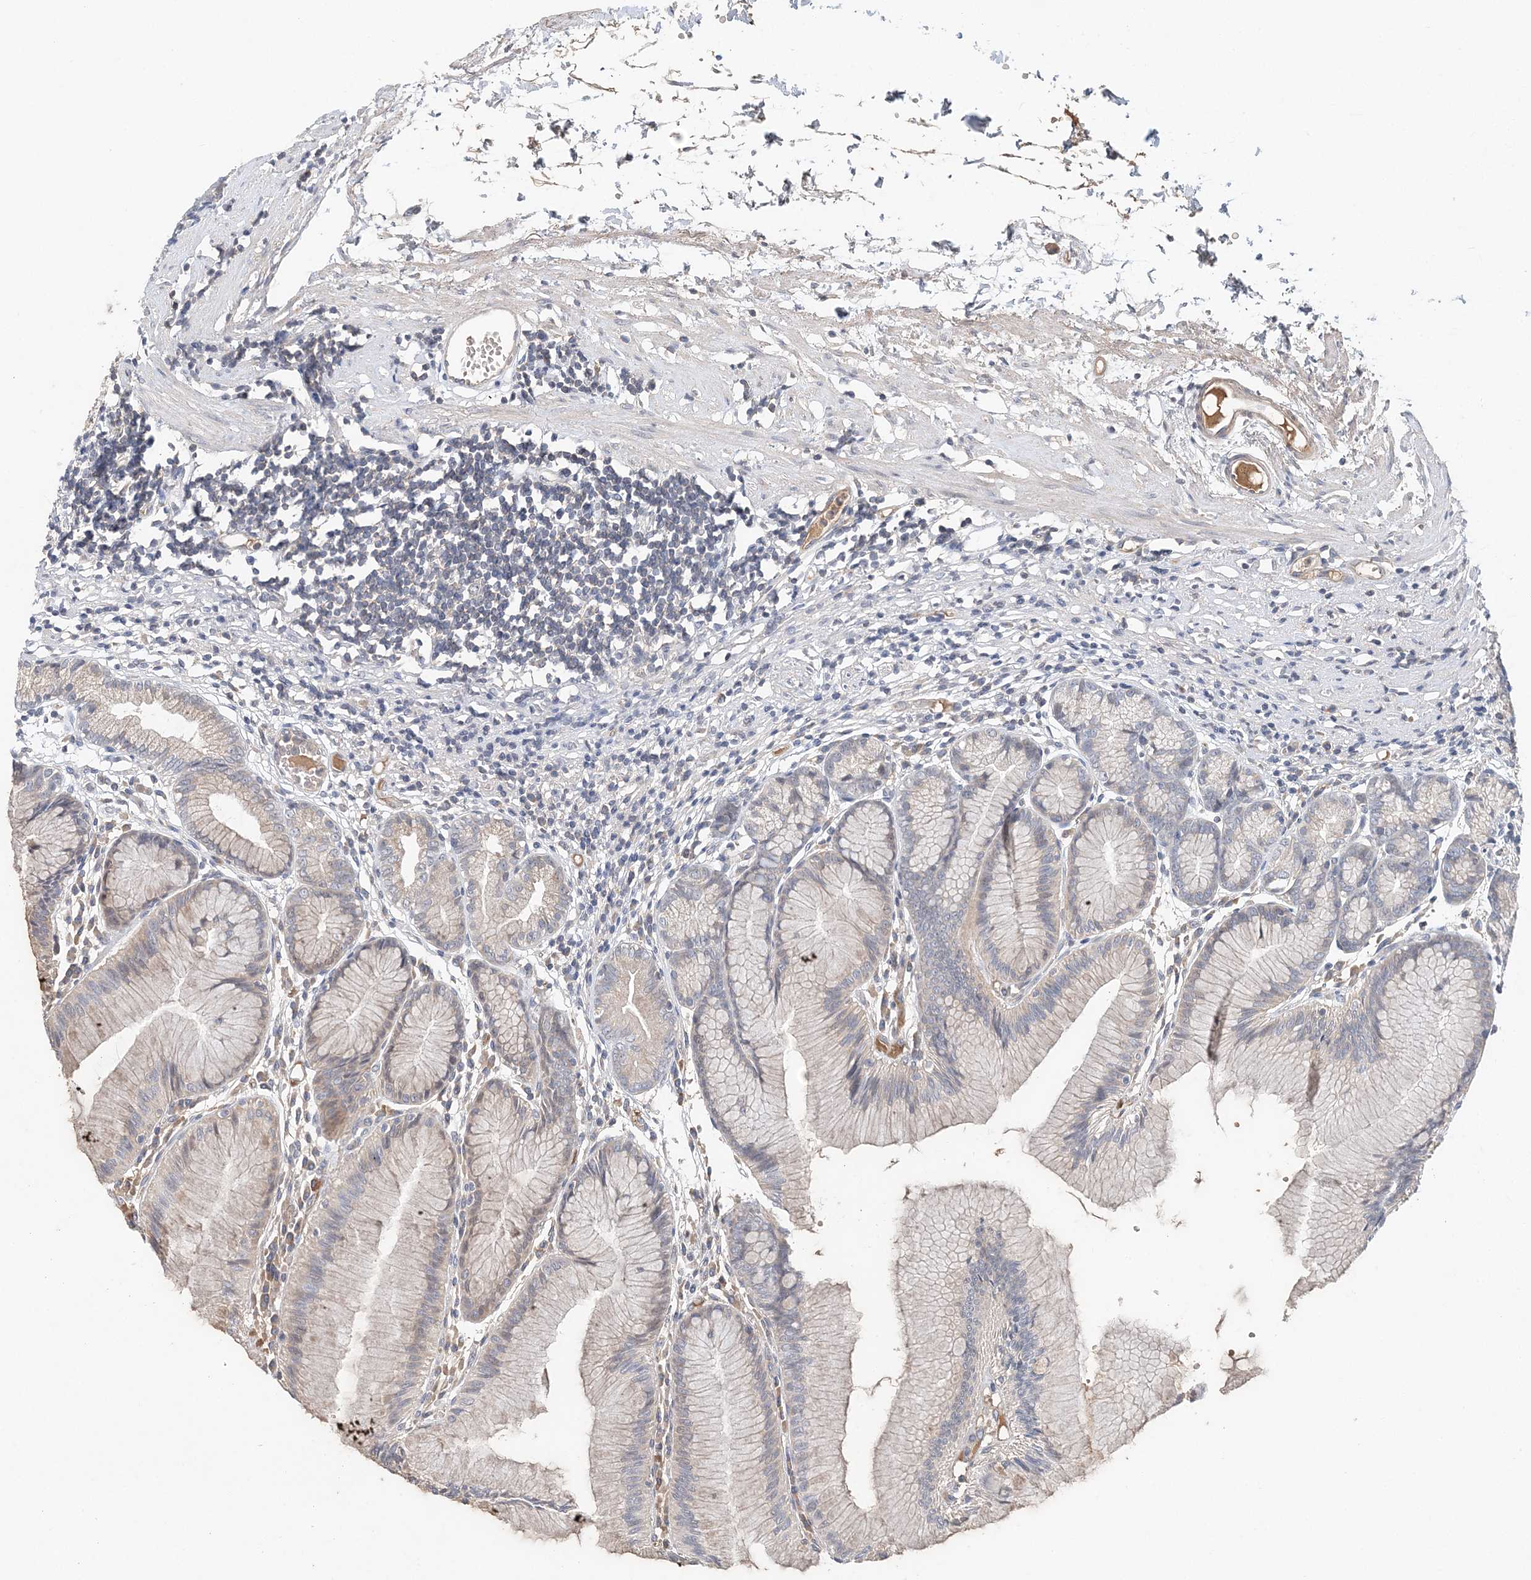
{"staining": {"intensity": "negative", "quantity": "none", "location": "none"}, "tissue": "stomach", "cell_type": "Glandular cells", "image_type": "normal", "snomed": [{"axis": "morphology", "description": "Normal tissue, NOS"}, {"axis": "topography", "description": "Stomach"}], "caption": "This photomicrograph is of benign stomach stained with IHC to label a protein in brown with the nuclei are counter-stained blue. There is no expression in glandular cells.", "gene": "SYCP3", "patient": {"sex": "female", "age": 57}}